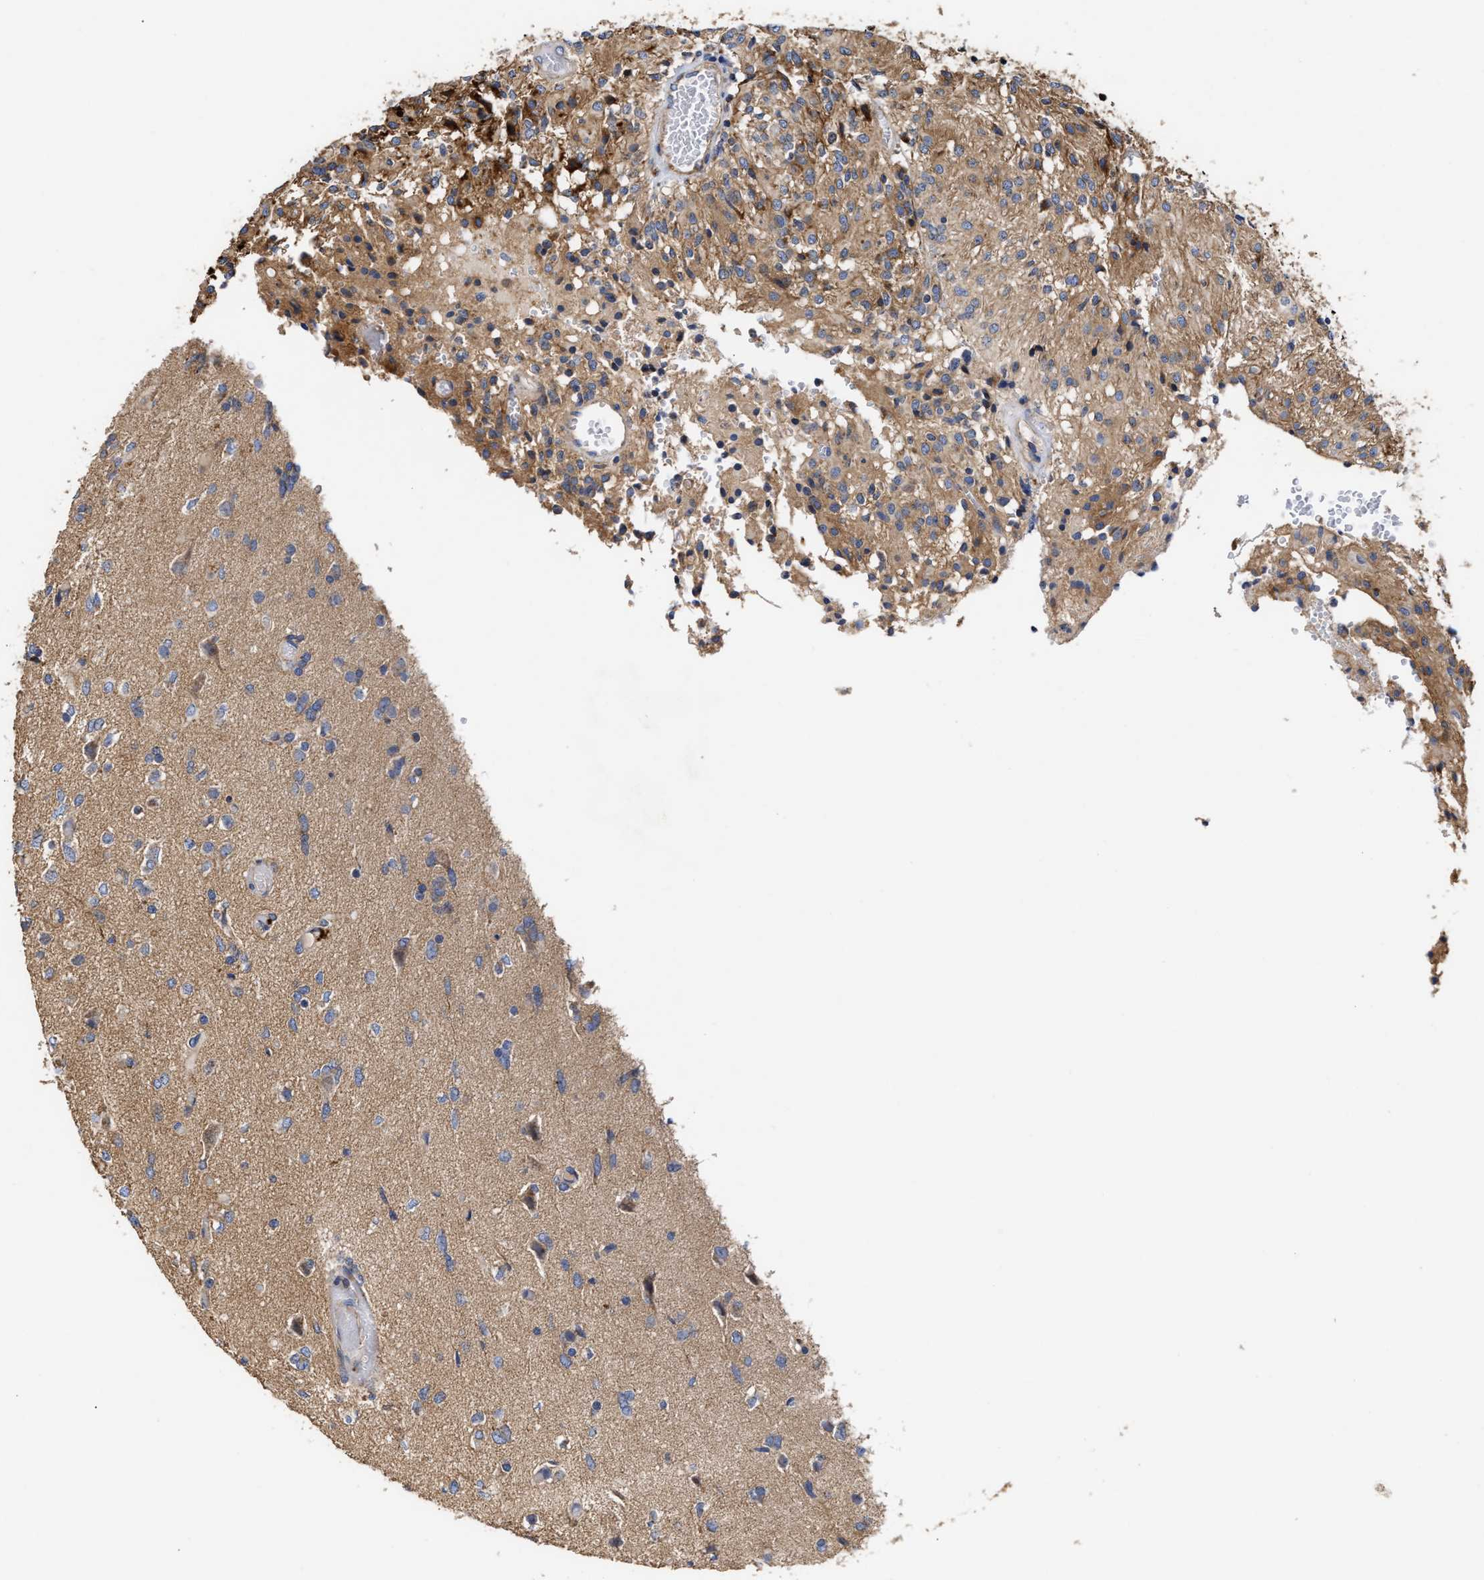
{"staining": {"intensity": "weak", "quantity": ">75%", "location": "cytoplasmic/membranous"}, "tissue": "glioma", "cell_type": "Tumor cells", "image_type": "cancer", "snomed": [{"axis": "morphology", "description": "Glioma, malignant, High grade"}, {"axis": "topography", "description": "Brain"}], "caption": "The immunohistochemical stain labels weak cytoplasmic/membranous positivity in tumor cells of glioma tissue.", "gene": "MALSU1", "patient": {"sex": "female", "age": 59}}